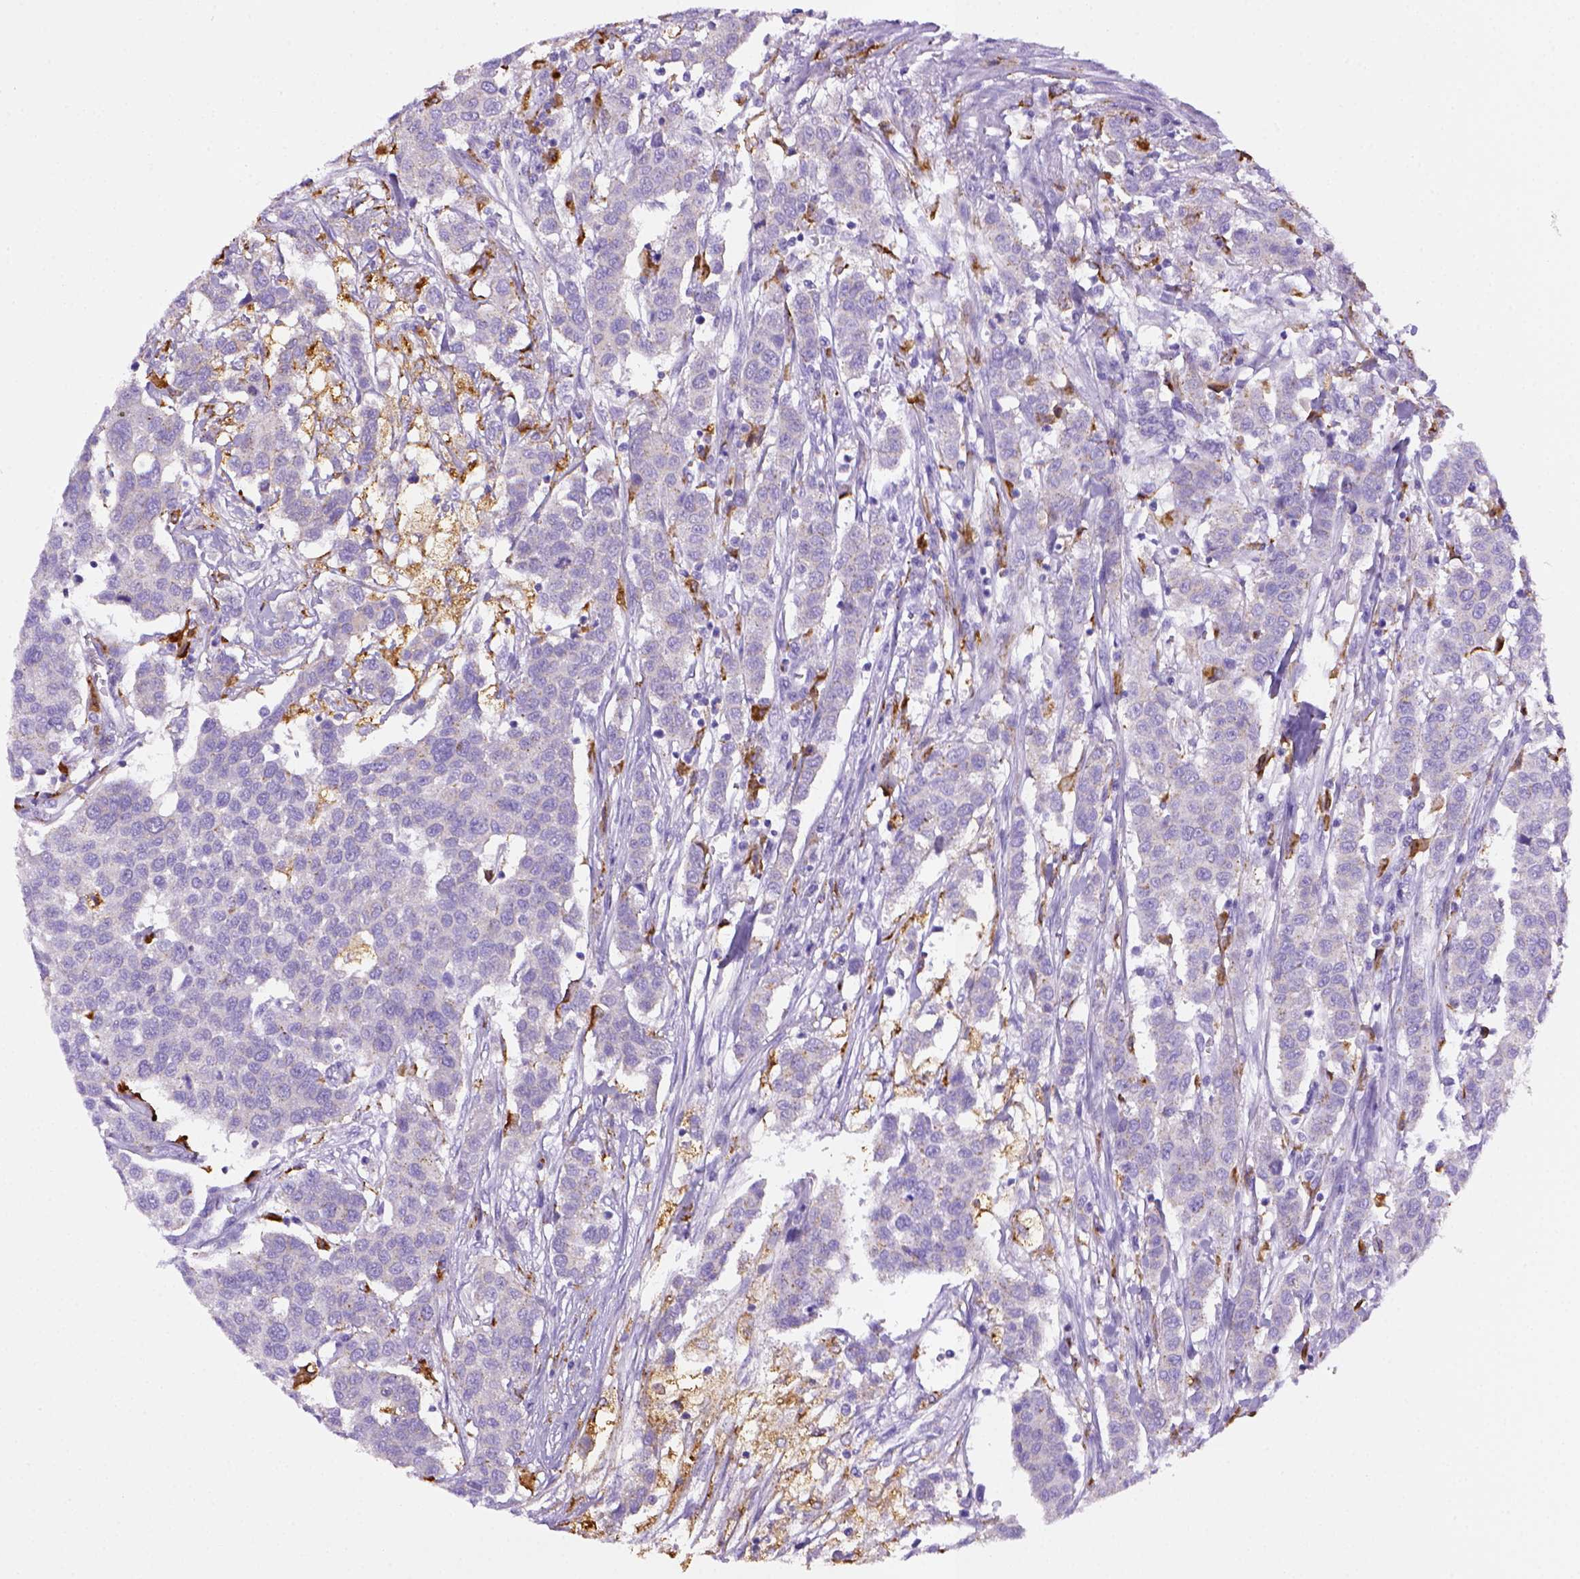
{"staining": {"intensity": "negative", "quantity": "none", "location": "none"}, "tissue": "urothelial cancer", "cell_type": "Tumor cells", "image_type": "cancer", "snomed": [{"axis": "morphology", "description": "Urothelial carcinoma, High grade"}, {"axis": "topography", "description": "Urinary bladder"}], "caption": "A high-resolution image shows IHC staining of urothelial carcinoma (high-grade), which demonstrates no significant positivity in tumor cells.", "gene": "CD68", "patient": {"sex": "female", "age": 58}}